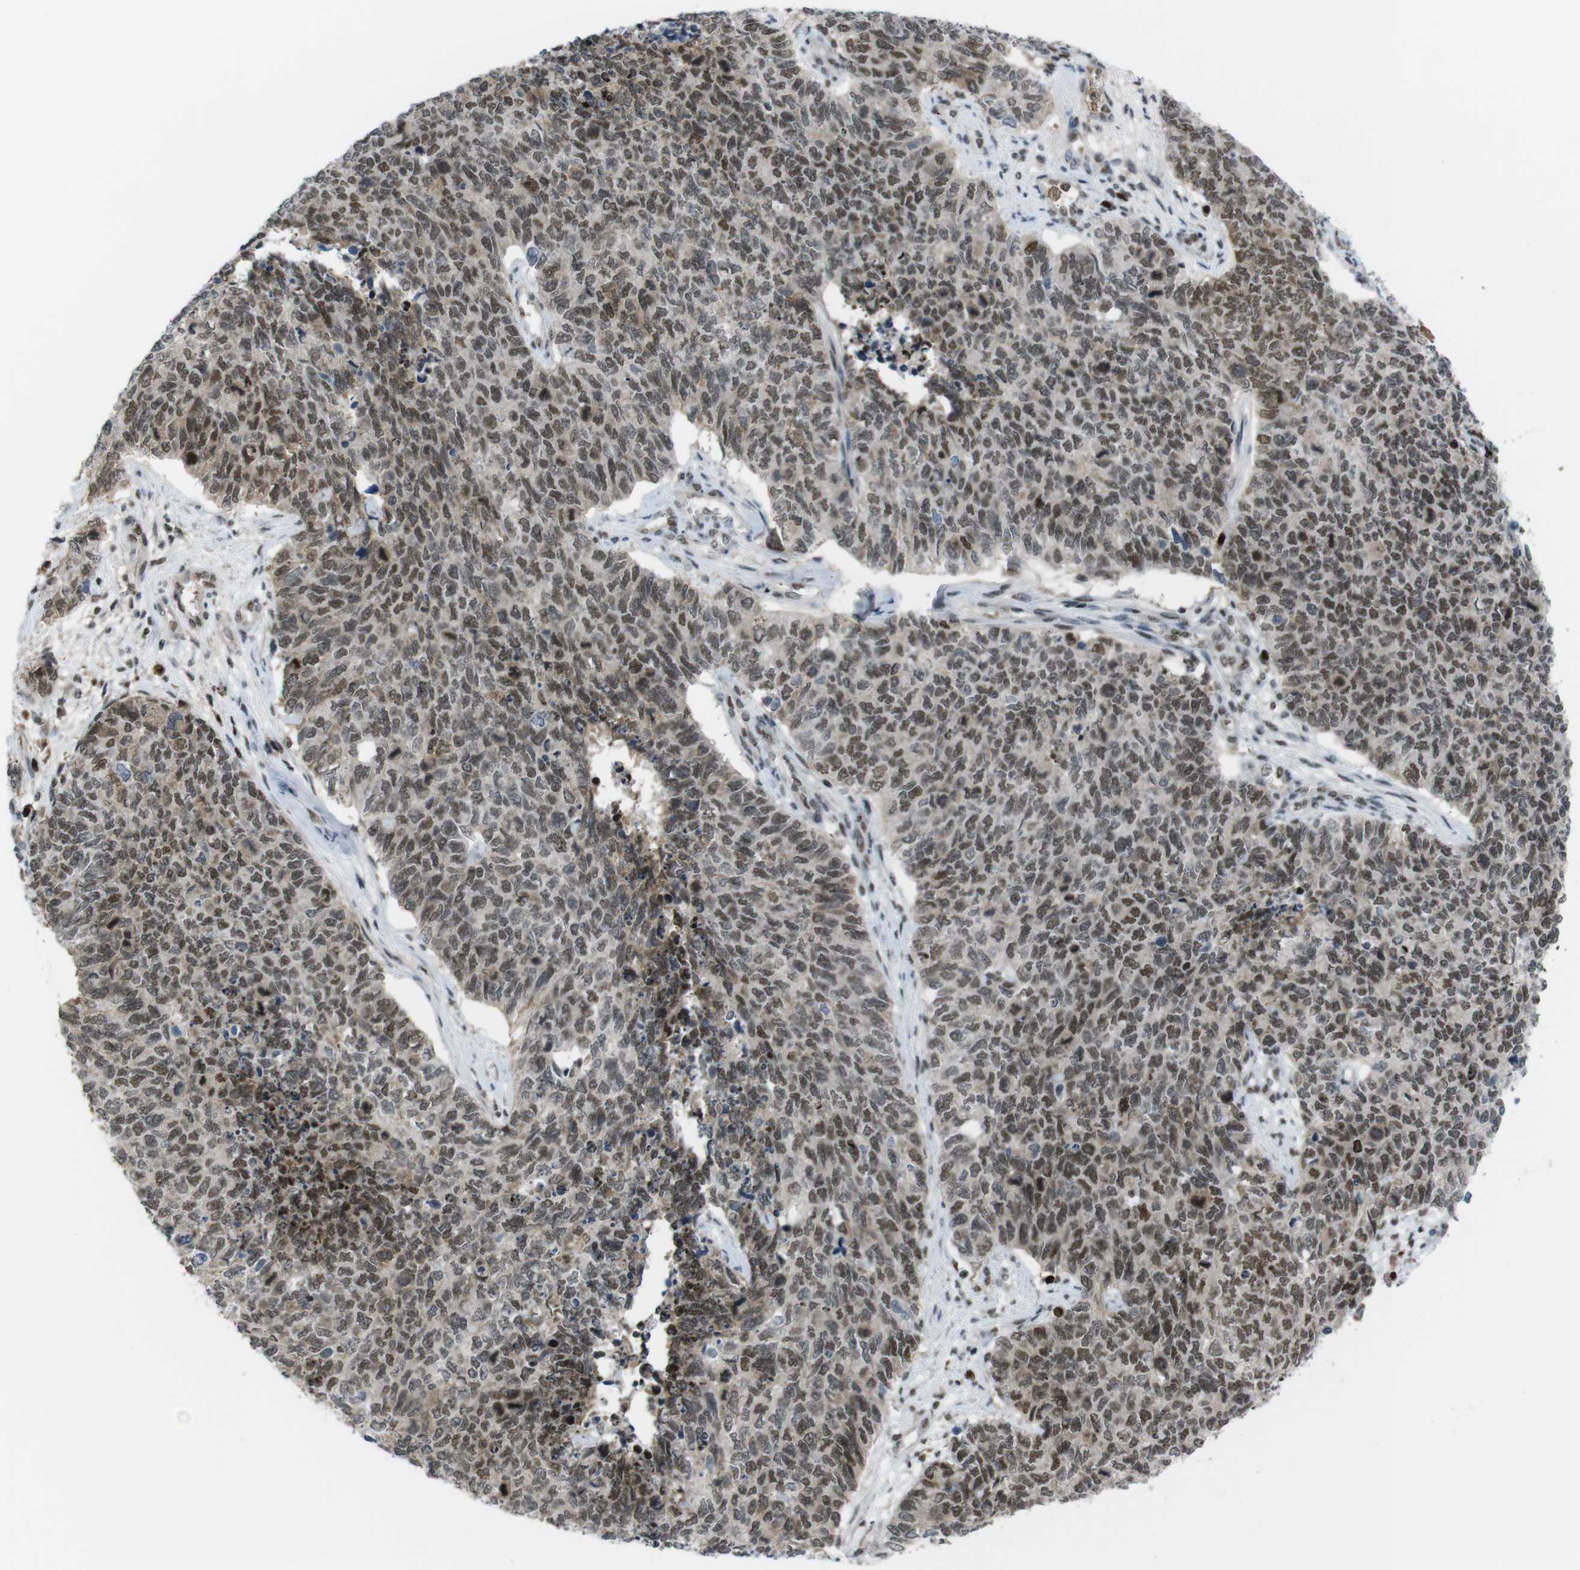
{"staining": {"intensity": "moderate", "quantity": ">75%", "location": "nuclear"}, "tissue": "cervical cancer", "cell_type": "Tumor cells", "image_type": "cancer", "snomed": [{"axis": "morphology", "description": "Squamous cell carcinoma, NOS"}, {"axis": "topography", "description": "Cervix"}], "caption": "A medium amount of moderate nuclear staining is present in approximately >75% of tumor cells in cervical cancer tissue.", "gene": "SUB1", "patient": {"sex": "female", "age": 63}}